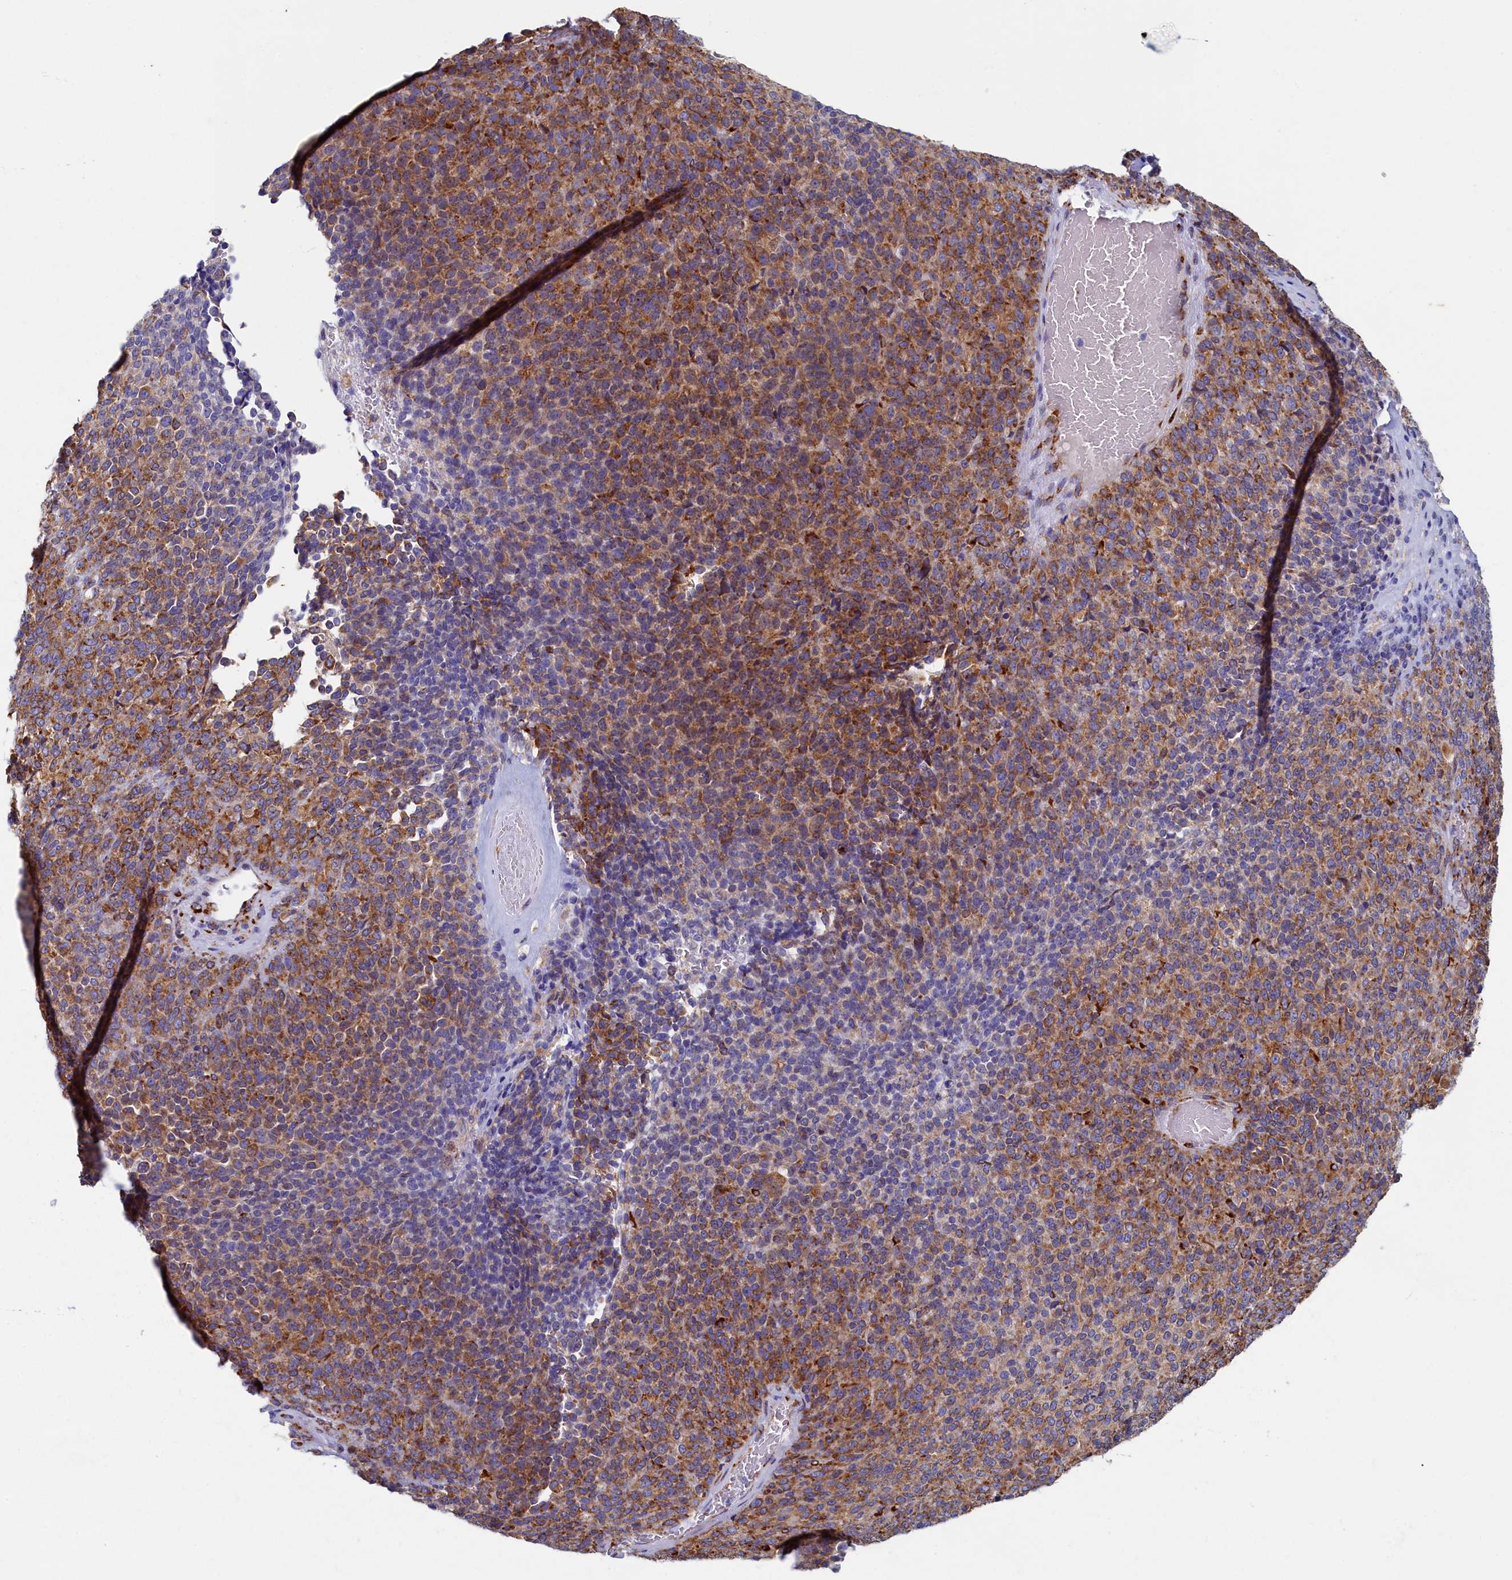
{"staining": {"intensity": "moderate", "quantity": ">75%", "location": "cytoplasmic/membranous"}, "tissue": "melanoma", "cell_type": "Tumor cells", "image_type": "cancer", "snomed": [{"axis": "morphology", "description": "Malignant melanoma, Metastatic site"}, {"axis": "topography", "description": "Brain"}], "caption": "Protein analysis of melanoma tissue shows moderate cytoplasmic/membranous positivity in approximately >75% of tumor cells. (IHC, brightfield microscopy, high magnification).", "gene": "TMEM18", "patient": {"sex": "female", "age": 56}}